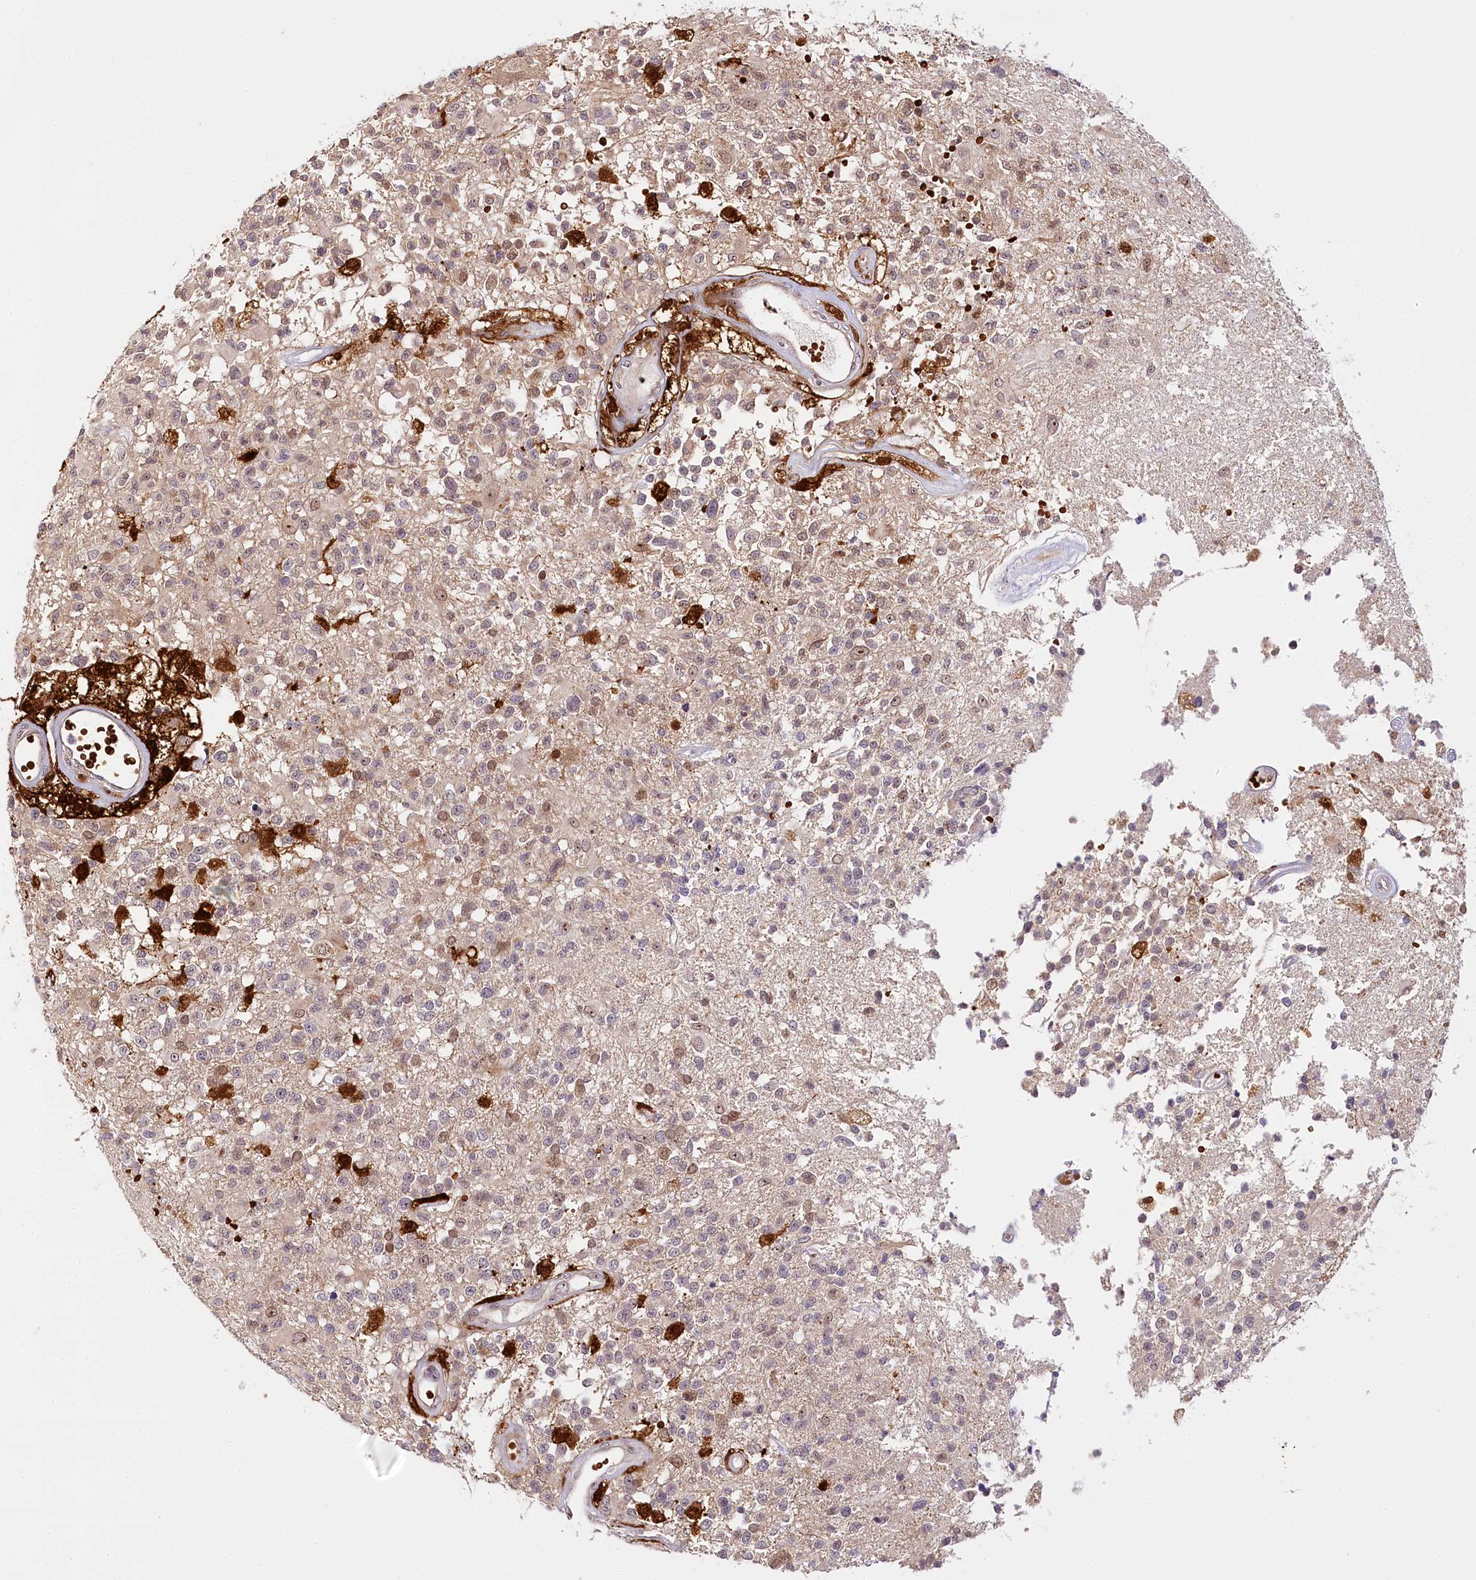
{"staining": {"intensity": "weak", "quantity": "25%-75%", "location": "cytoplasmic/membranous,nuclear"}, "tissue": "glioma", "cell_type": "Tumor cells", "image_type": "cancer", "snomed": [{"axis": "morphology", "description": "Glioma, malignant, High grade"}, {"axis": "morphology", "description": "Glioblastoma, NOS"}, {"axis": "topography", "description": "Brain"}], "caption": "A histopathology image of glioblastoma stained for a protein shows weak cytoplasmic/membranous and nuclear brown staining in tumor cells.", "gene": "WDR36", "patient": {"sex": "male", "age": 60}}